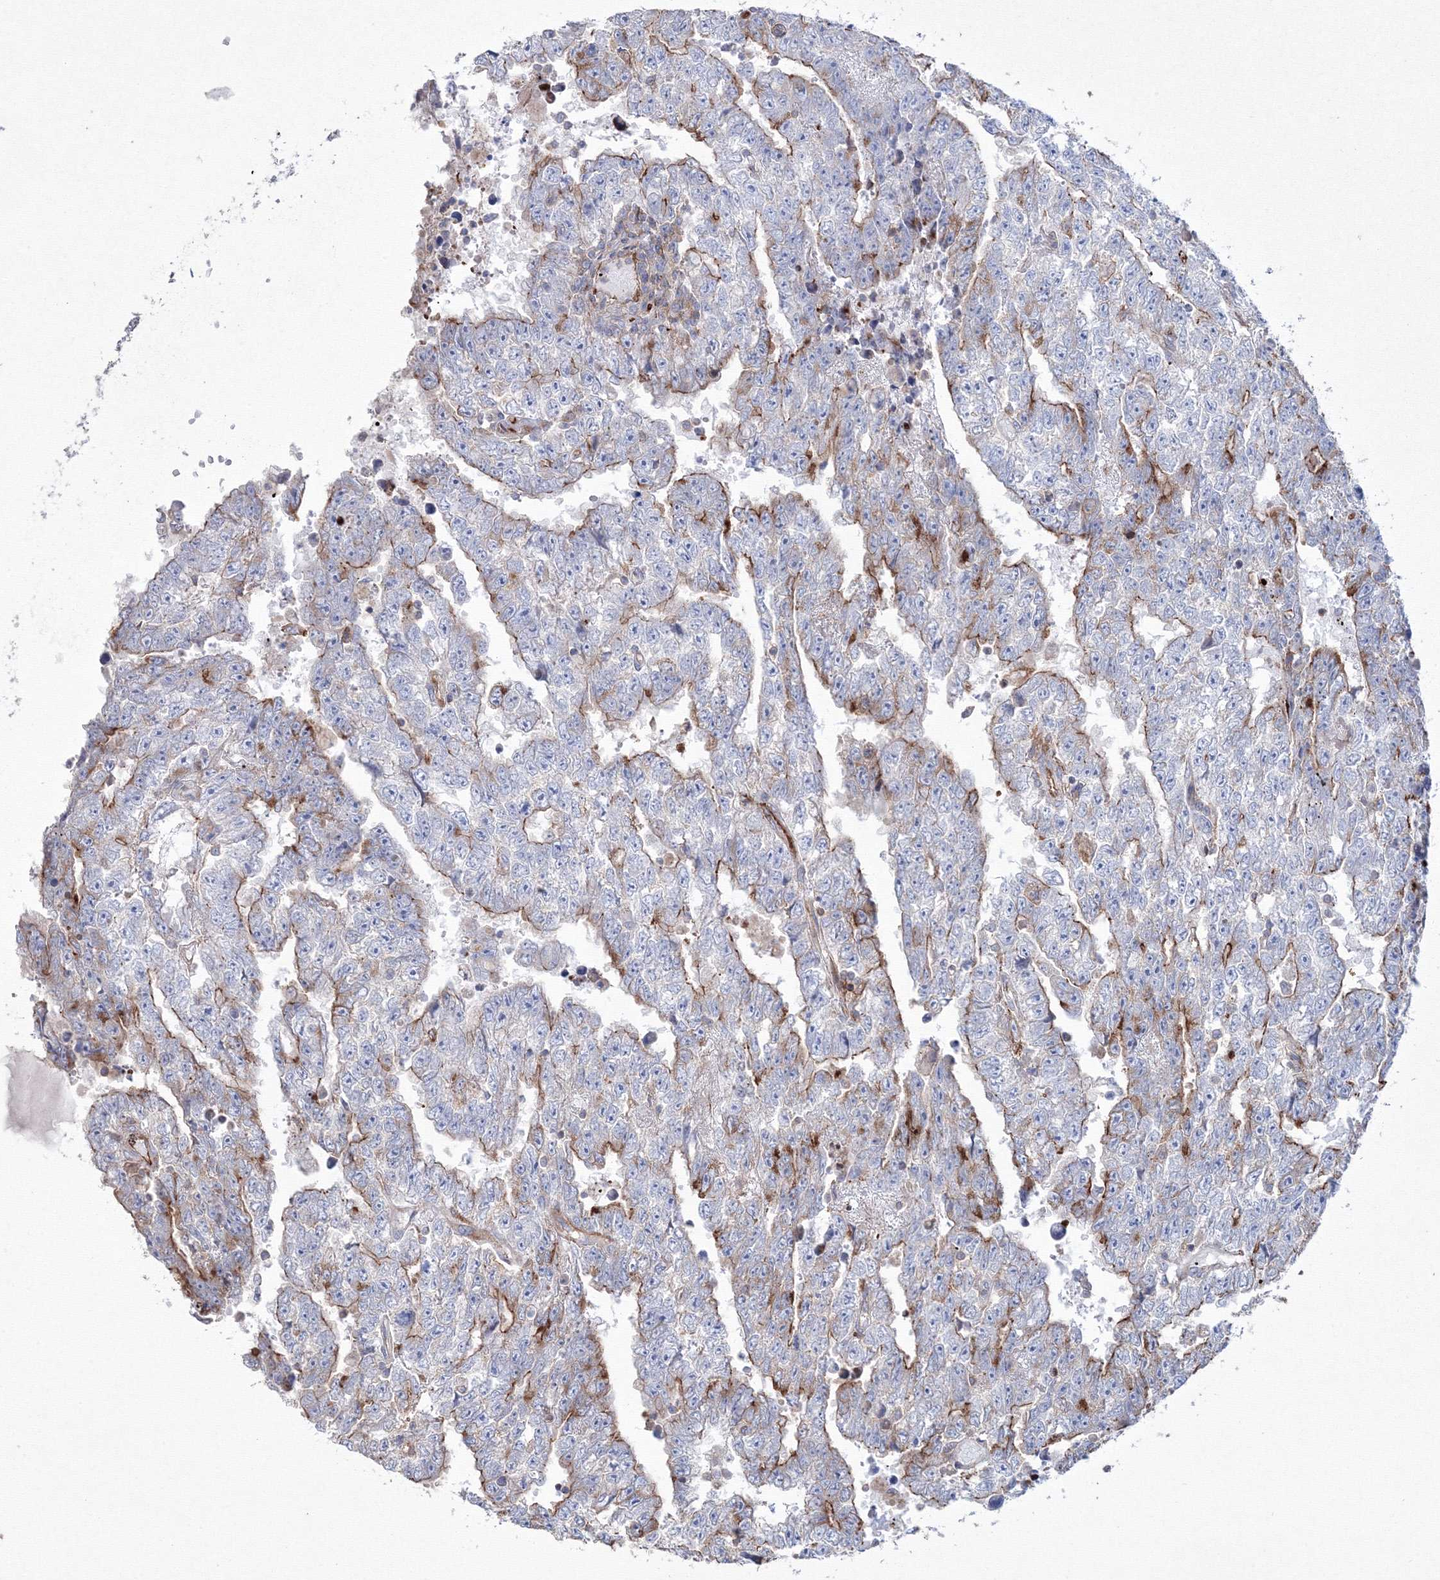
{"staining": {"intensity": "moderate", "quantity": "25%-75%", "location": "cytoplasmic/membranous"}, "tissue": "testis cancer", "cell_type": "Tumor cells", "image_type": "cancer", "snomed": [{"axis": "morphology", "description": "Carcinoma, Embryonal, NOS"}, {"axis": "topography", "description": "Testis"}], "caption": "Testis embryonal carcinoma stained with DAB (3,3'-diaminobenzidine) immunohistochemistry (IHC) demonstrates medium levels of moderate cytoplasmic/membranous positivity in about 25%-75% of tumor cells. The protein is stained brown, and the nuclei are stained in blue (DAB (3,3'-diaminobenzidine) IHC with brightfield microscopy, high magnification).", "gene": "GPR82", "patient": {"sex": "male", "age": 25}}